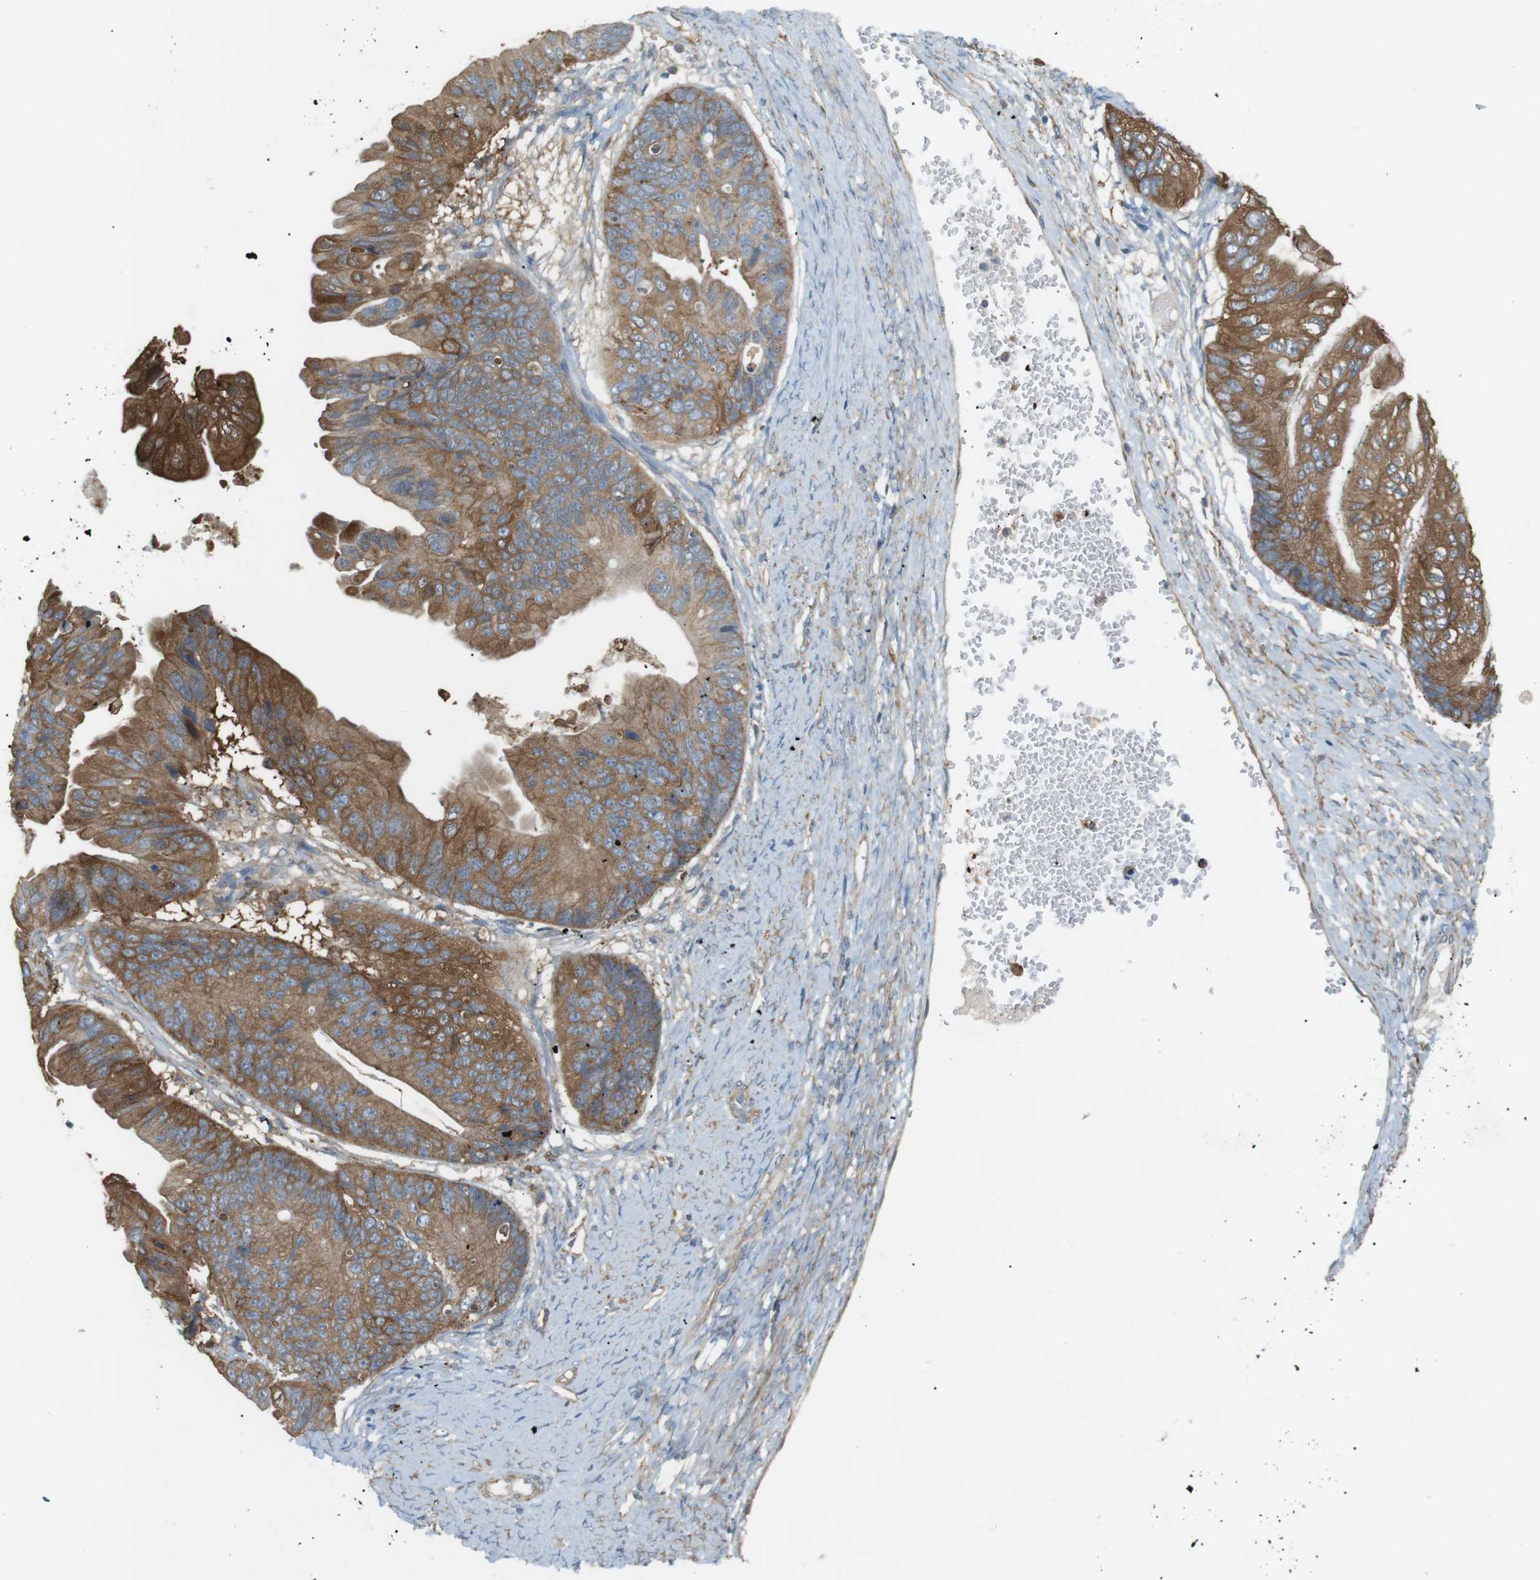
{"staining": {"intensity": "moderate", "quantity": ">75%", "location": "cytoplasmic/membranous"}, "tissue": "ovarian cancer", "cell_type": "Tumor cells", "image_type": "cancer", "snomed": [{"axis": "morphology", "description": "Cystadenocarcinoma, mucinous, NOS"}, {"axis": "topography", "description": "Ovary"}], "caption": "IHC (DAB (3,3'-diaminobenzidine)) staining of human ovarian cancer shows moderate cytoplasmic/membranous protein staining in about >75% of tumor cells. (brown staining indicates protein expression, while blue staining denotes nuclei).", "gene": "PEPD", "patient": {"sex": "female", "age": 61}}